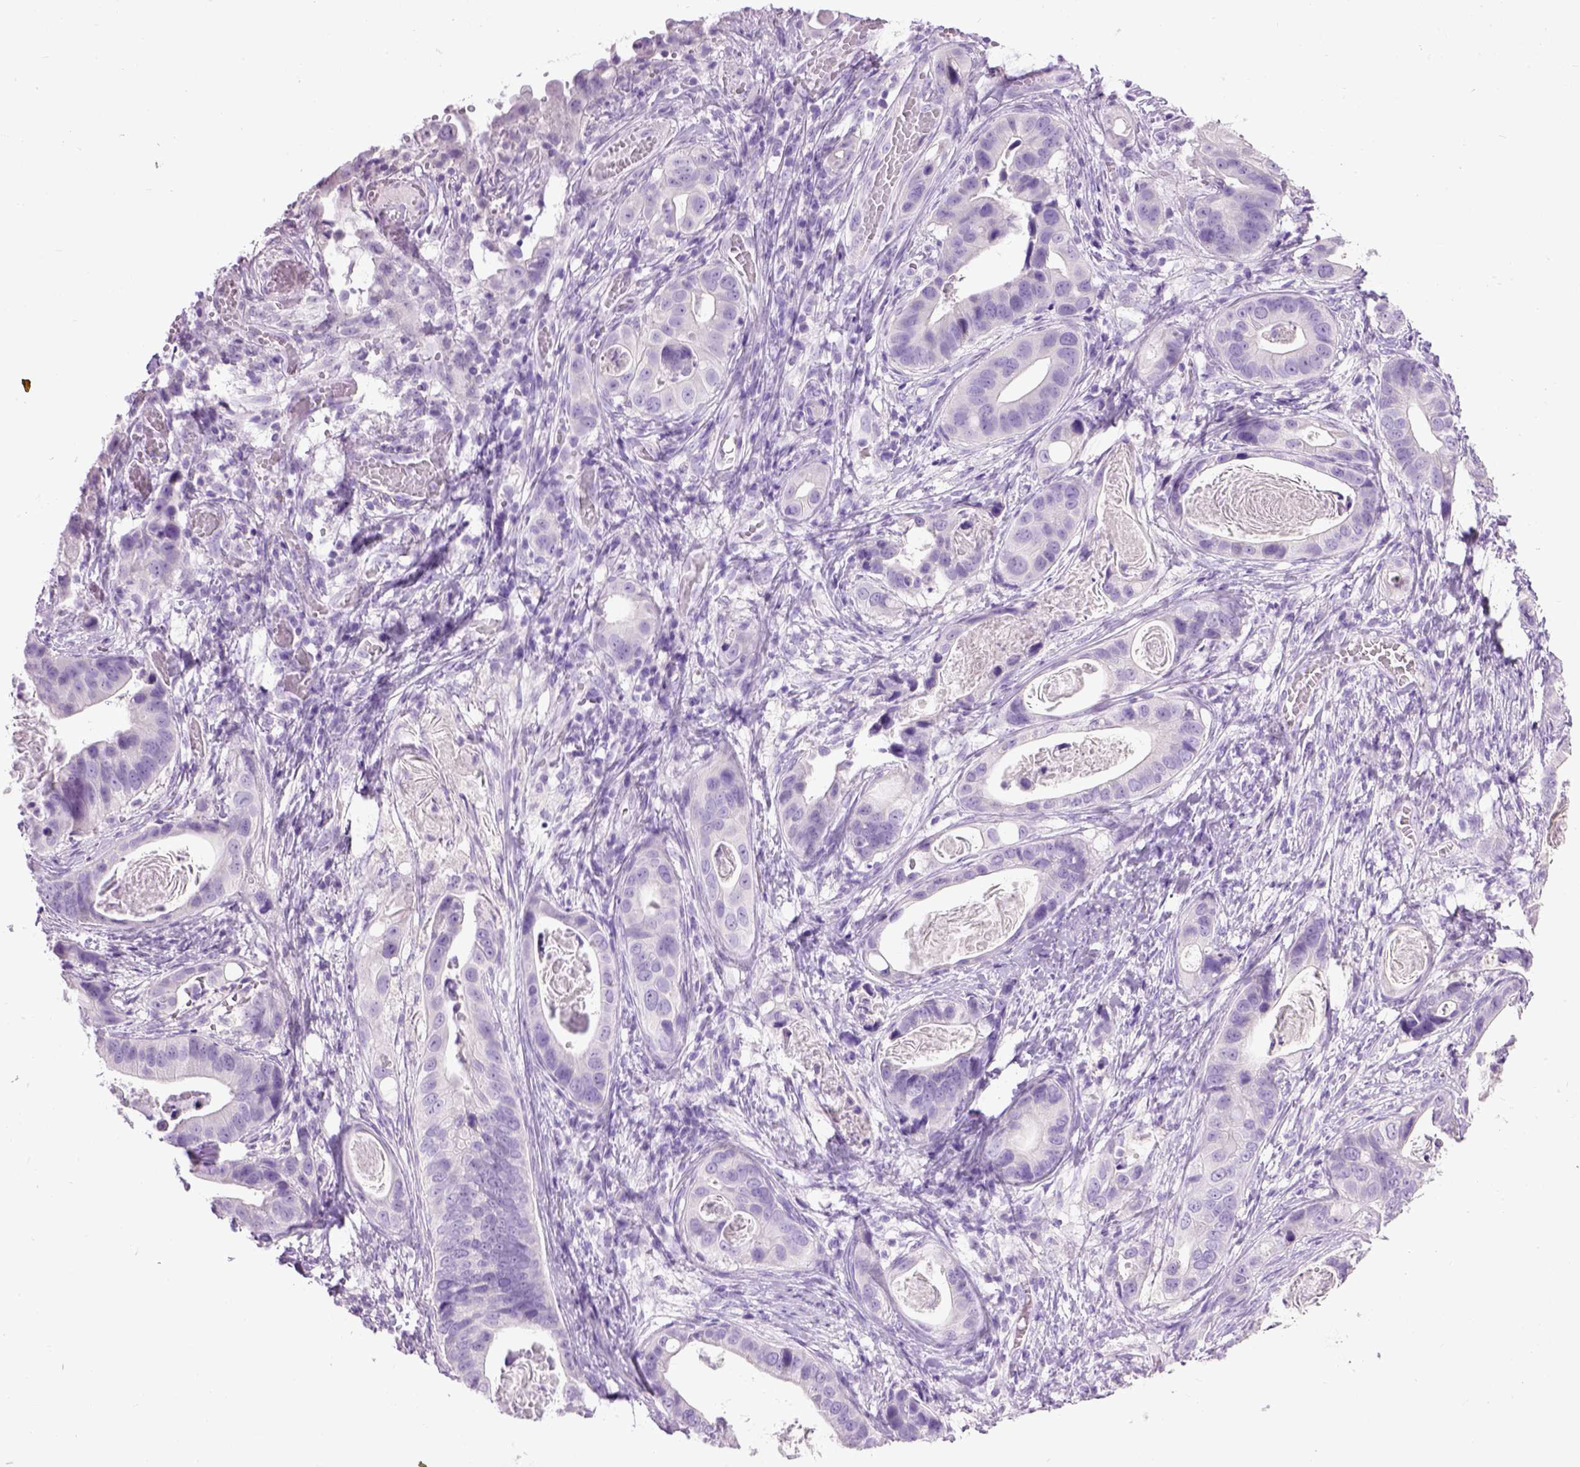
{"staining": {"intensity": "negative", "quantity": "none", "location": "none"}, "tissue": "stomach cancer", "cell_type": "Tumor cells", "image_type": "cancer", "snomed": [{"axis": "morphology", "description": "Adenocarcinoma, NOS"}, {"axis": "topography", "description": "Stomach"}], "caption": "This is a photomicrograph of IHC staining of stomach cancer, which shows no positivity in tumor cells. (DAB immunohistochemistry (IHC) with hematoxylin counter stain).", "gene": "CYP24A1", "patient": {"sex": "male", "age": 84}}